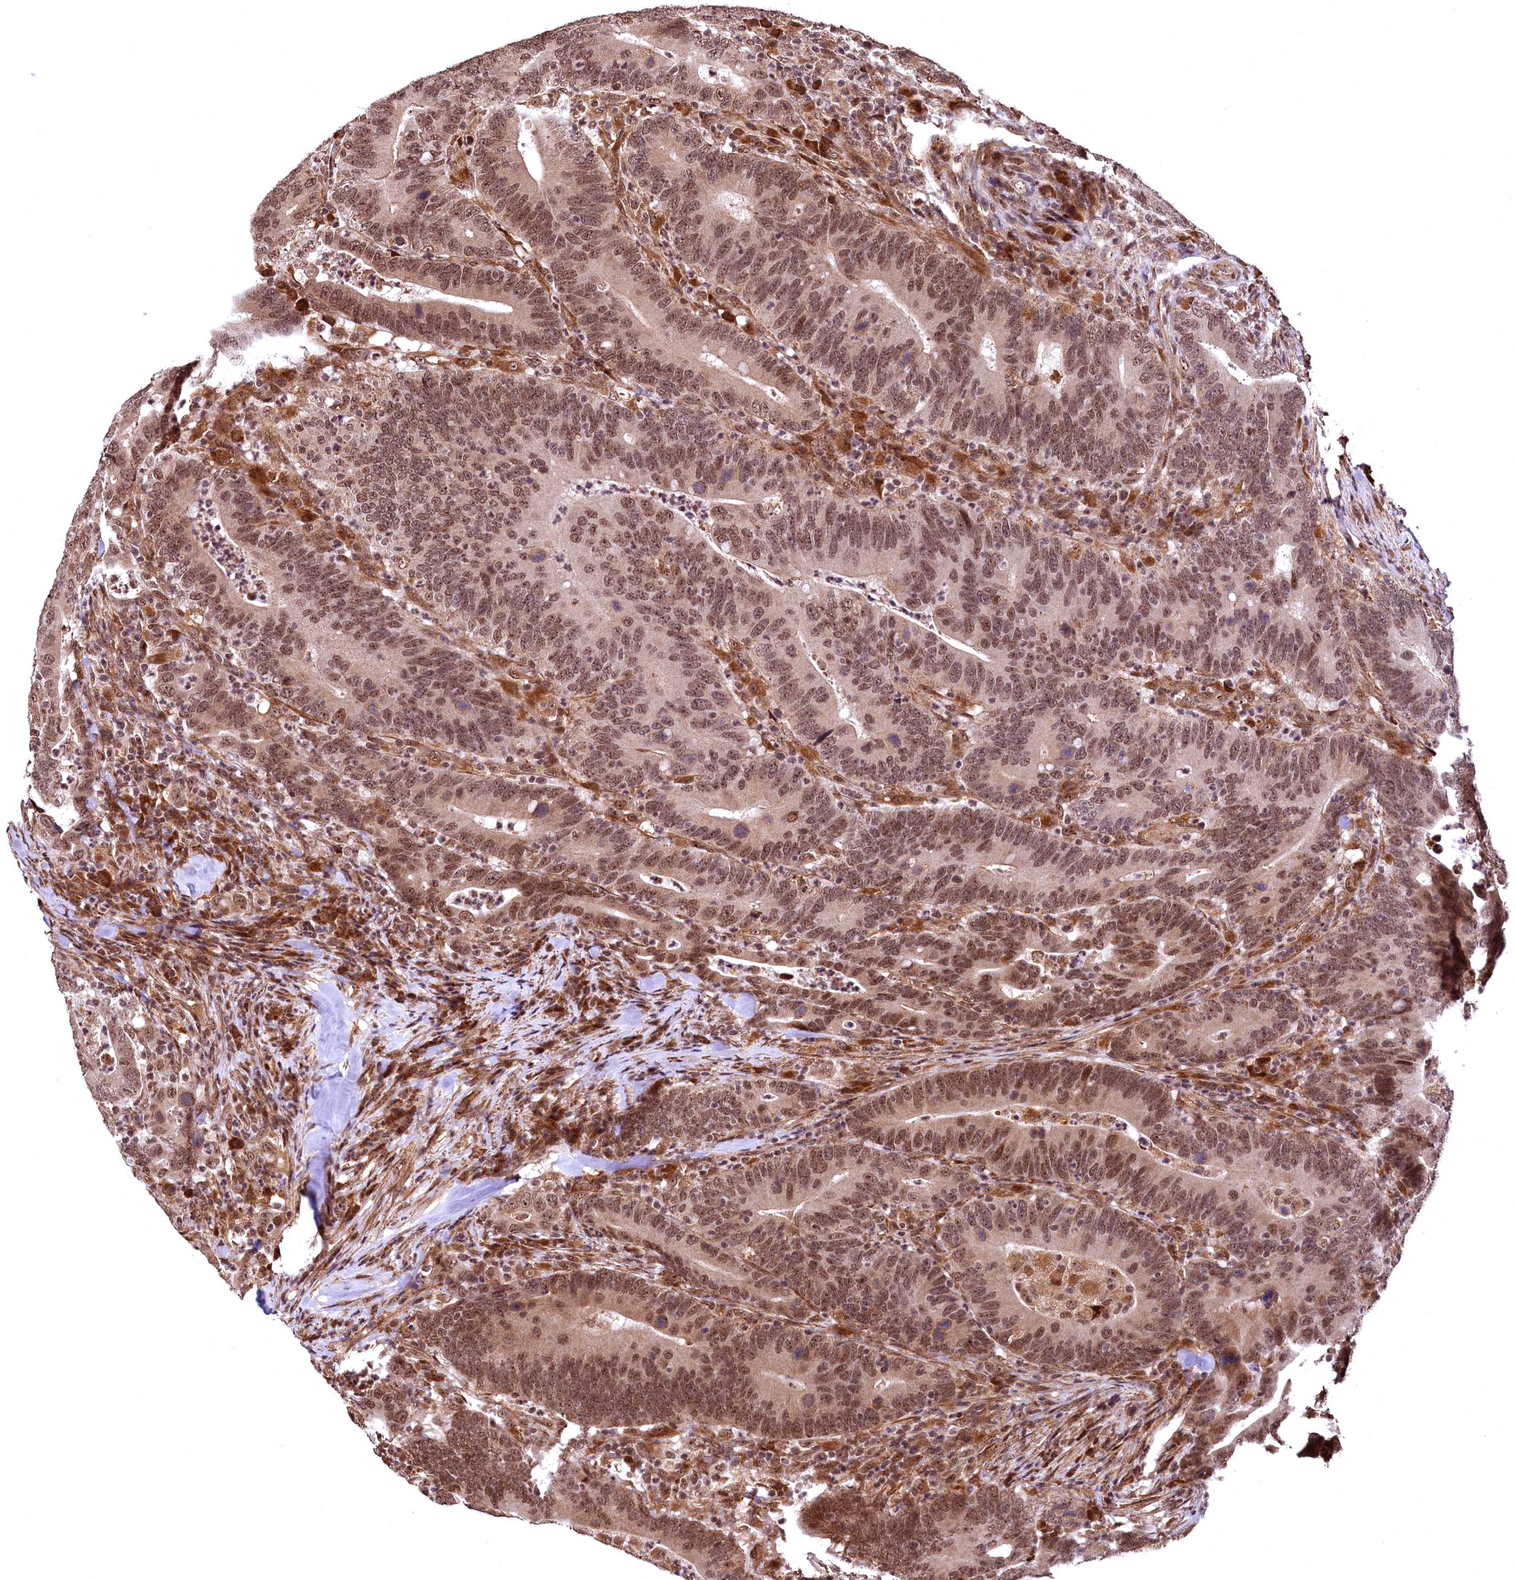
{"staining": {"intensity": "moderate", "quantity": ">75%", "location": "nuclear"}, "tissue": "colorectal cancer", "cell_type": "Tumor cells", "image_type": "cancer", "snomed": [{"axis": "morphology", "description": "Adenocarcinoma, NOS"}, {"axis": "topography", "description": "Colon"}], "caption": "Immunohistochemical staining of colorectal adenocarcinoma shows medium levels of moderate nuclear protein expression in approximately >75% of tumor cells. (IHC, brightfield microscopy, high magnification).", "gene": "PDS5B", "patient": {"sex": "female", "age": 66}}